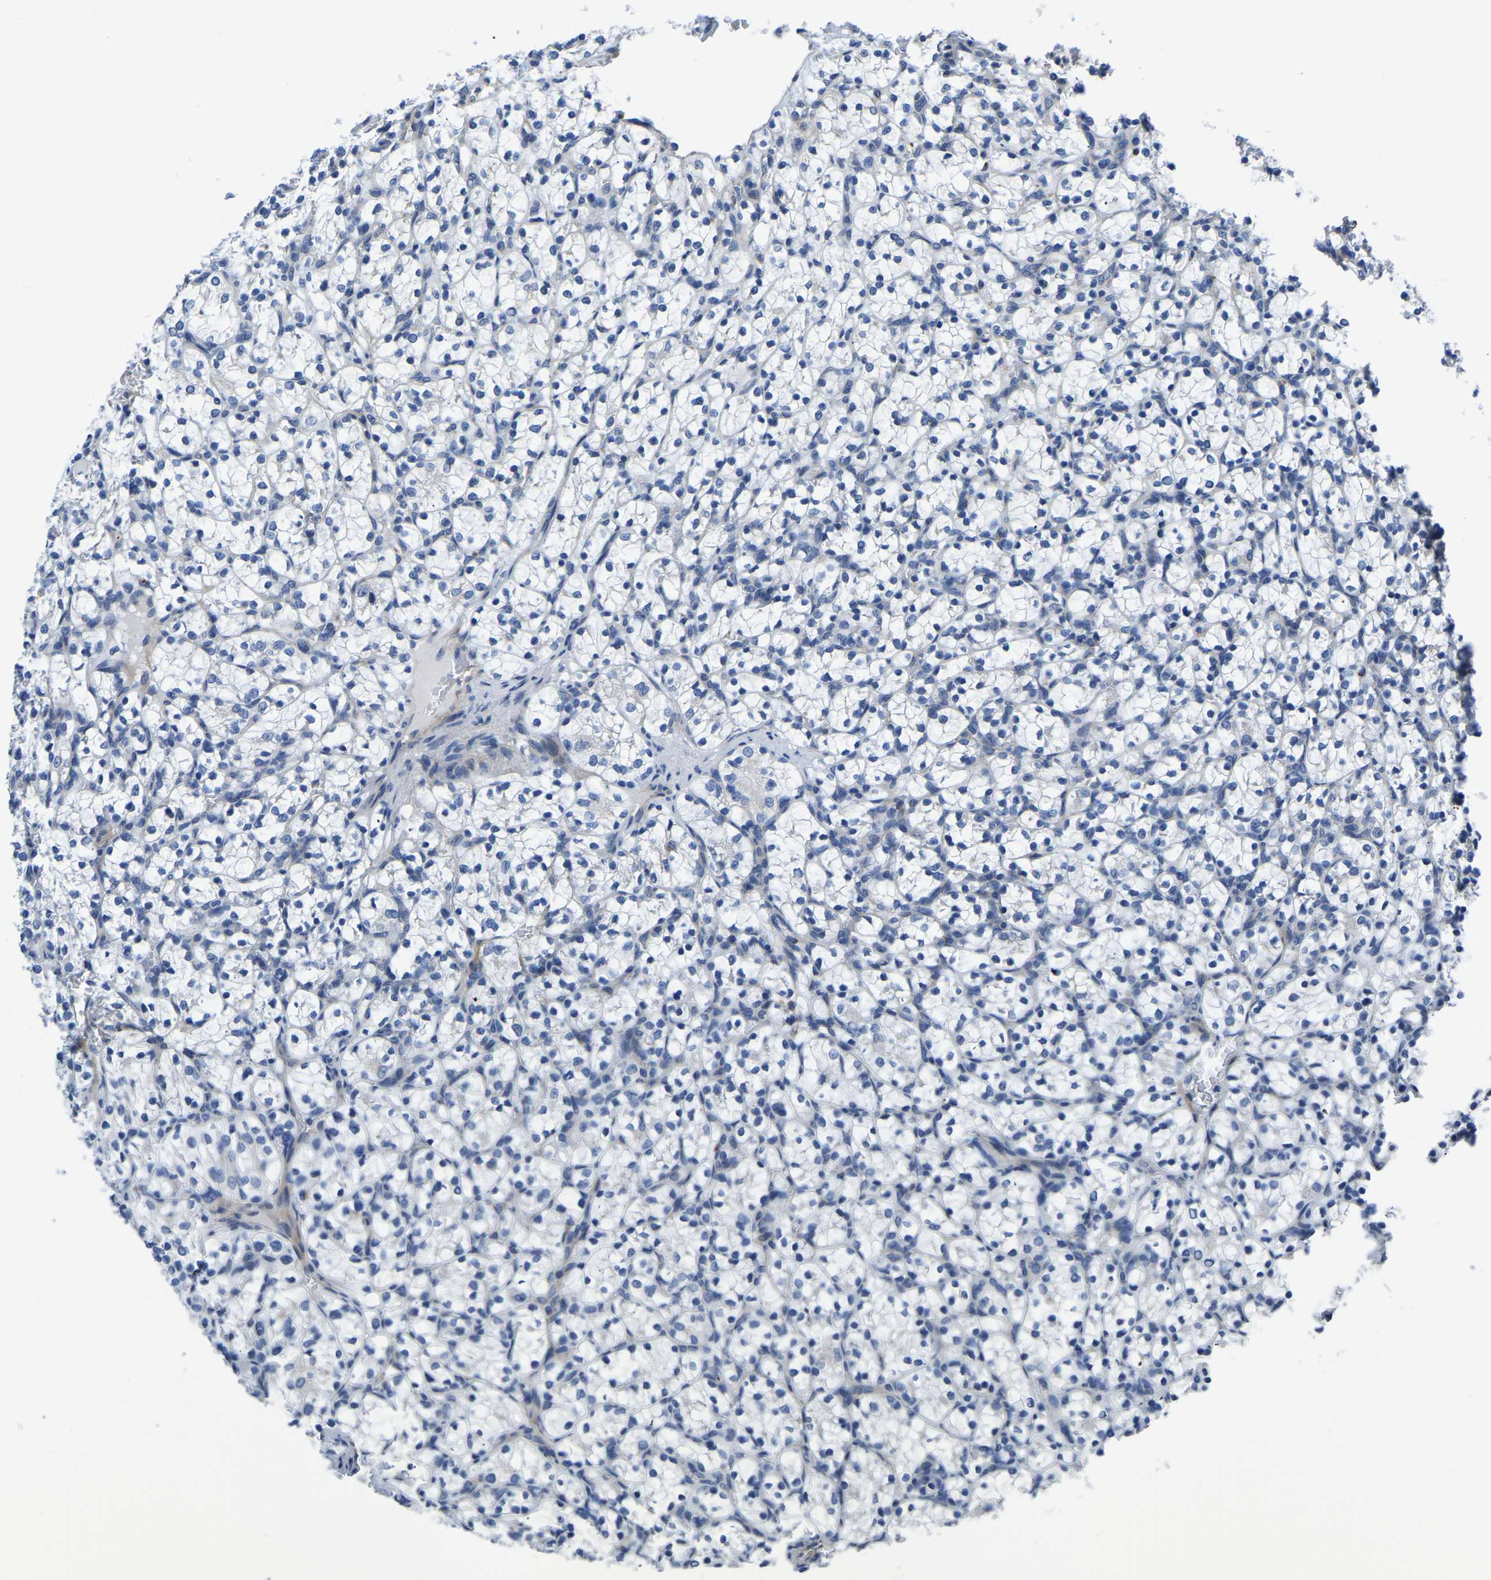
{"staining": {"intensity": "negative", "quantity": "none", "location": "none"}, "tissue": "renal cancer", "cell_type": "Tumor cells", "image_type": "cancer", "snomed": [{"axis": "morphology", "description": "Adenocarcinoma, NOS"}, {"axis": "topography", "description": "Kidney"}], "caption": "This photomicrograph is of renal adenocarcinoma stained with immunohistochemistry (IHC) to label a protein in brown with the nuclei are counter-stained blue. There is no positivity in tumor cells.", "gene": "PDLIM7", "patient": {"sex": "female", "age": 69}}